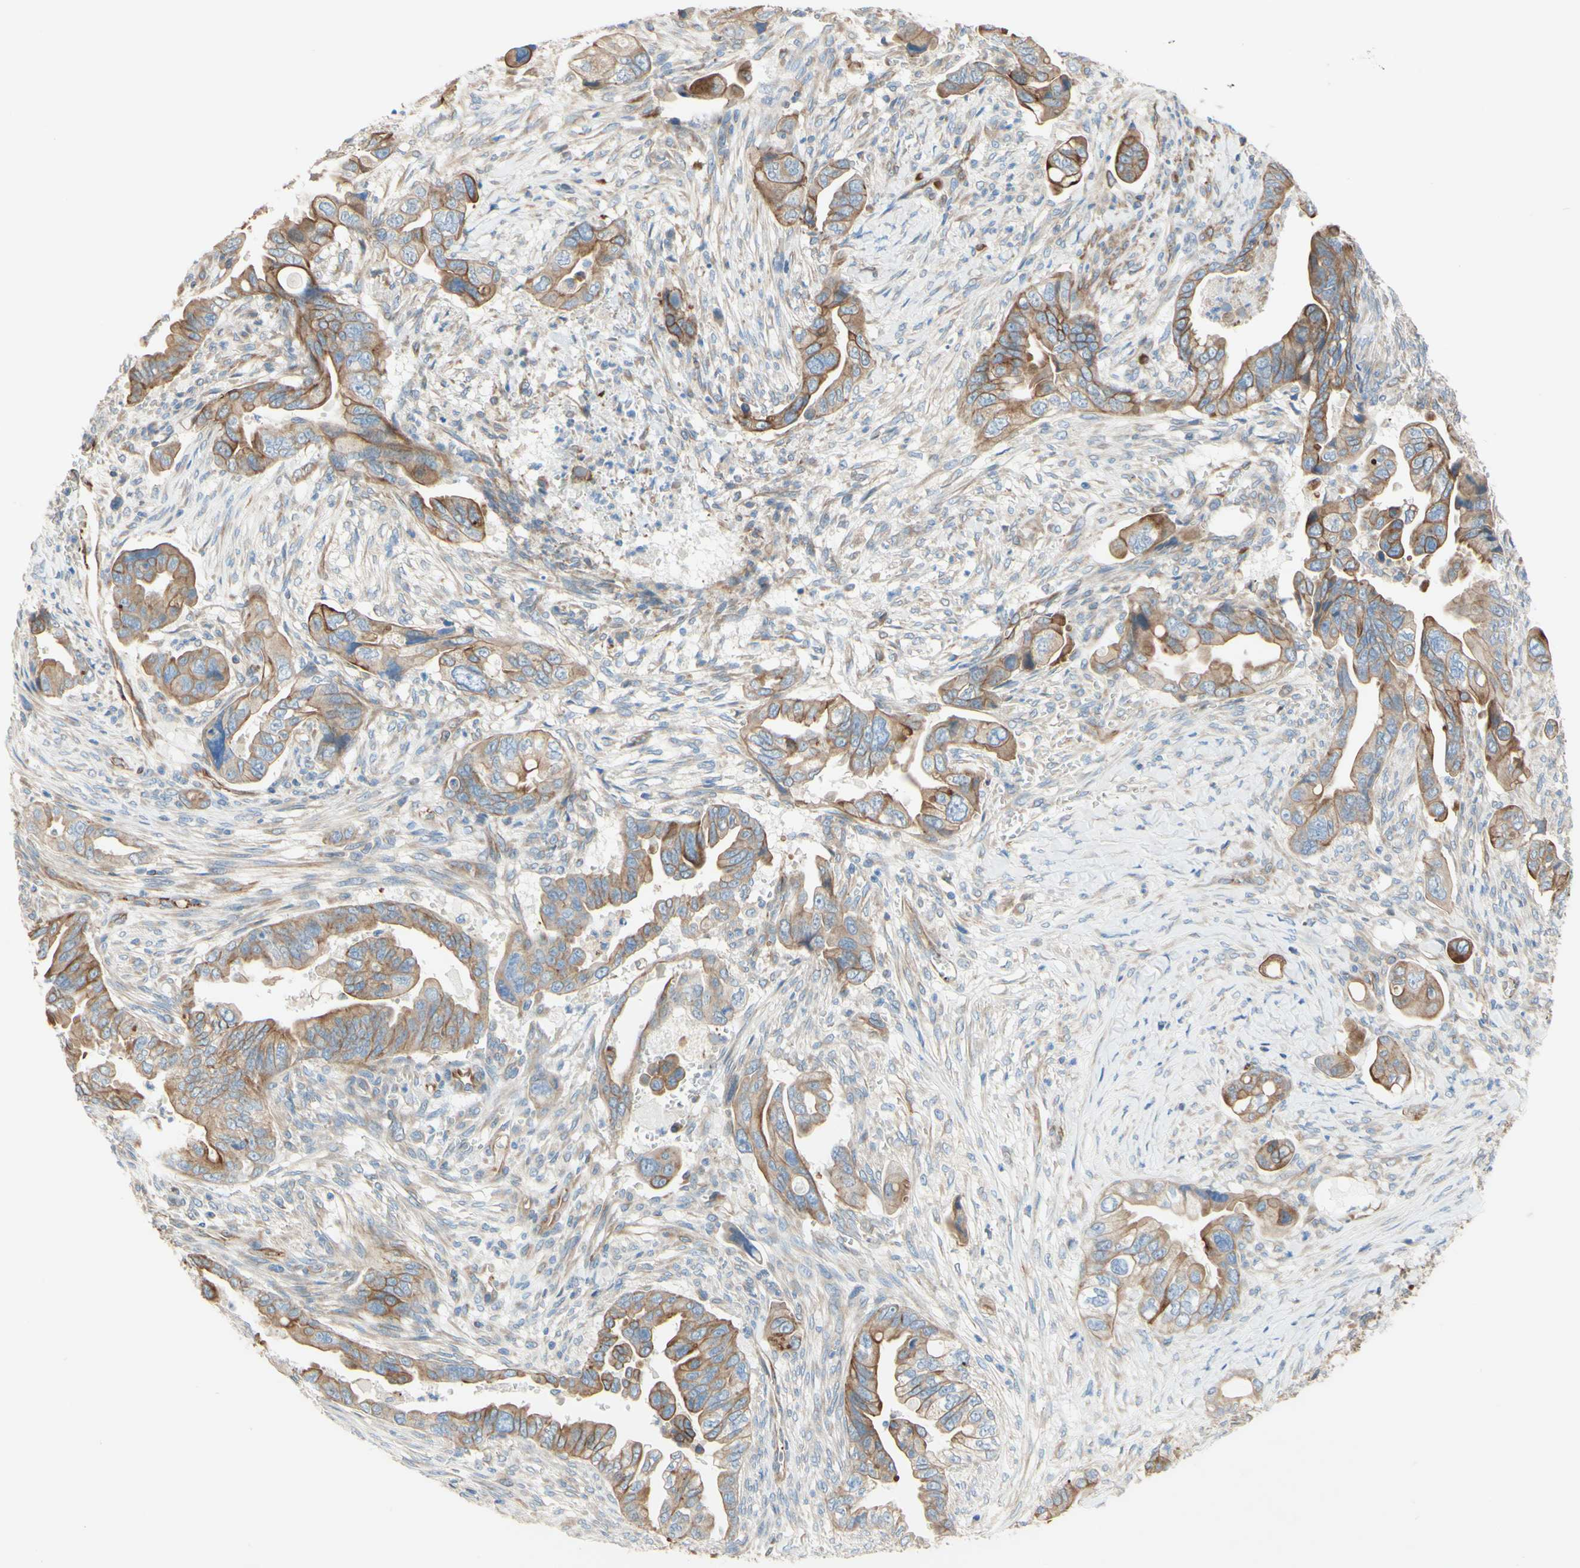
{"staining": {"intensity": "weak", "quantity": ">75%", "location": "cytoplasmic/membranous"}, "tissue": "pancreatic cancer", "cell_type": "Tumor cells", "image_type": "cancer", "snomed": [{"axis": "morphology", "description": "Adenocarcinoma, NOS"}, {"axis": "topography", "description": "Pancreas"}], "caption": "Adenocarcinoma (pancreatic) was stained to show a protein in brown. There is low levels of weak cytoplasmic/membranous positivity in about >75% of tumor cells.", "gene": "ENDOD1", "patient": {"sex": "male", "age": 70}}